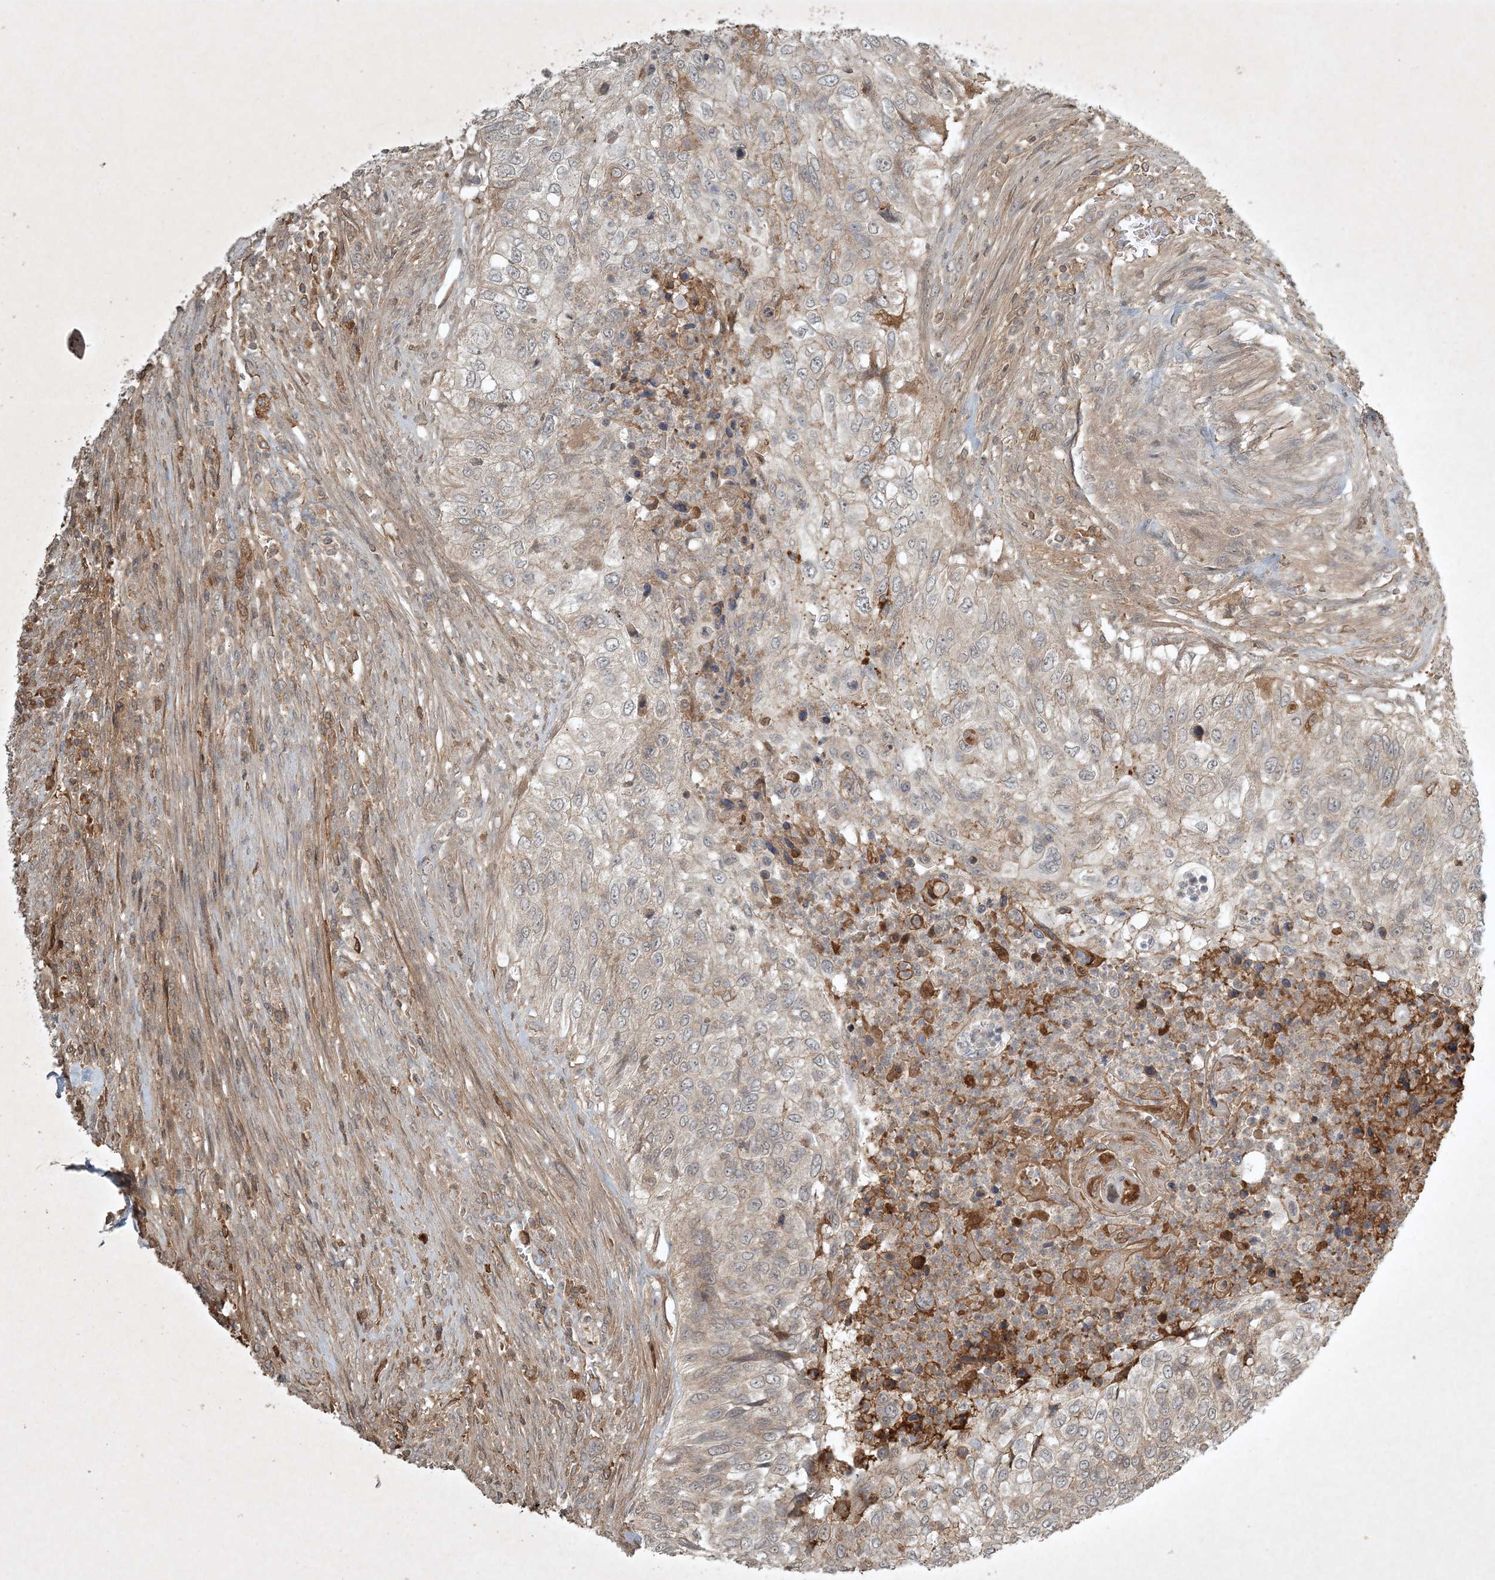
{"staining": {"intensity": "weak", "quantity": "<25%", "location": "cytoplasmic/membranous"}, "tissue": "urothelial cancer", "cell_type": "Tumor cells", "image_type": "cancer", "snomed": [{"axis": "morphology", "description": "Urothelial carcinoma, High grade"}, {"axis": "topography", "description": "Urinary bladder"}], "caption": "This is a histopathology image of immunohistochemistry (IHC) staining of urothelial cancer, which shows no staining in tumor cells.", "gene": "TNFAIP6", "patient": {"sex": "female", "age": 60}}